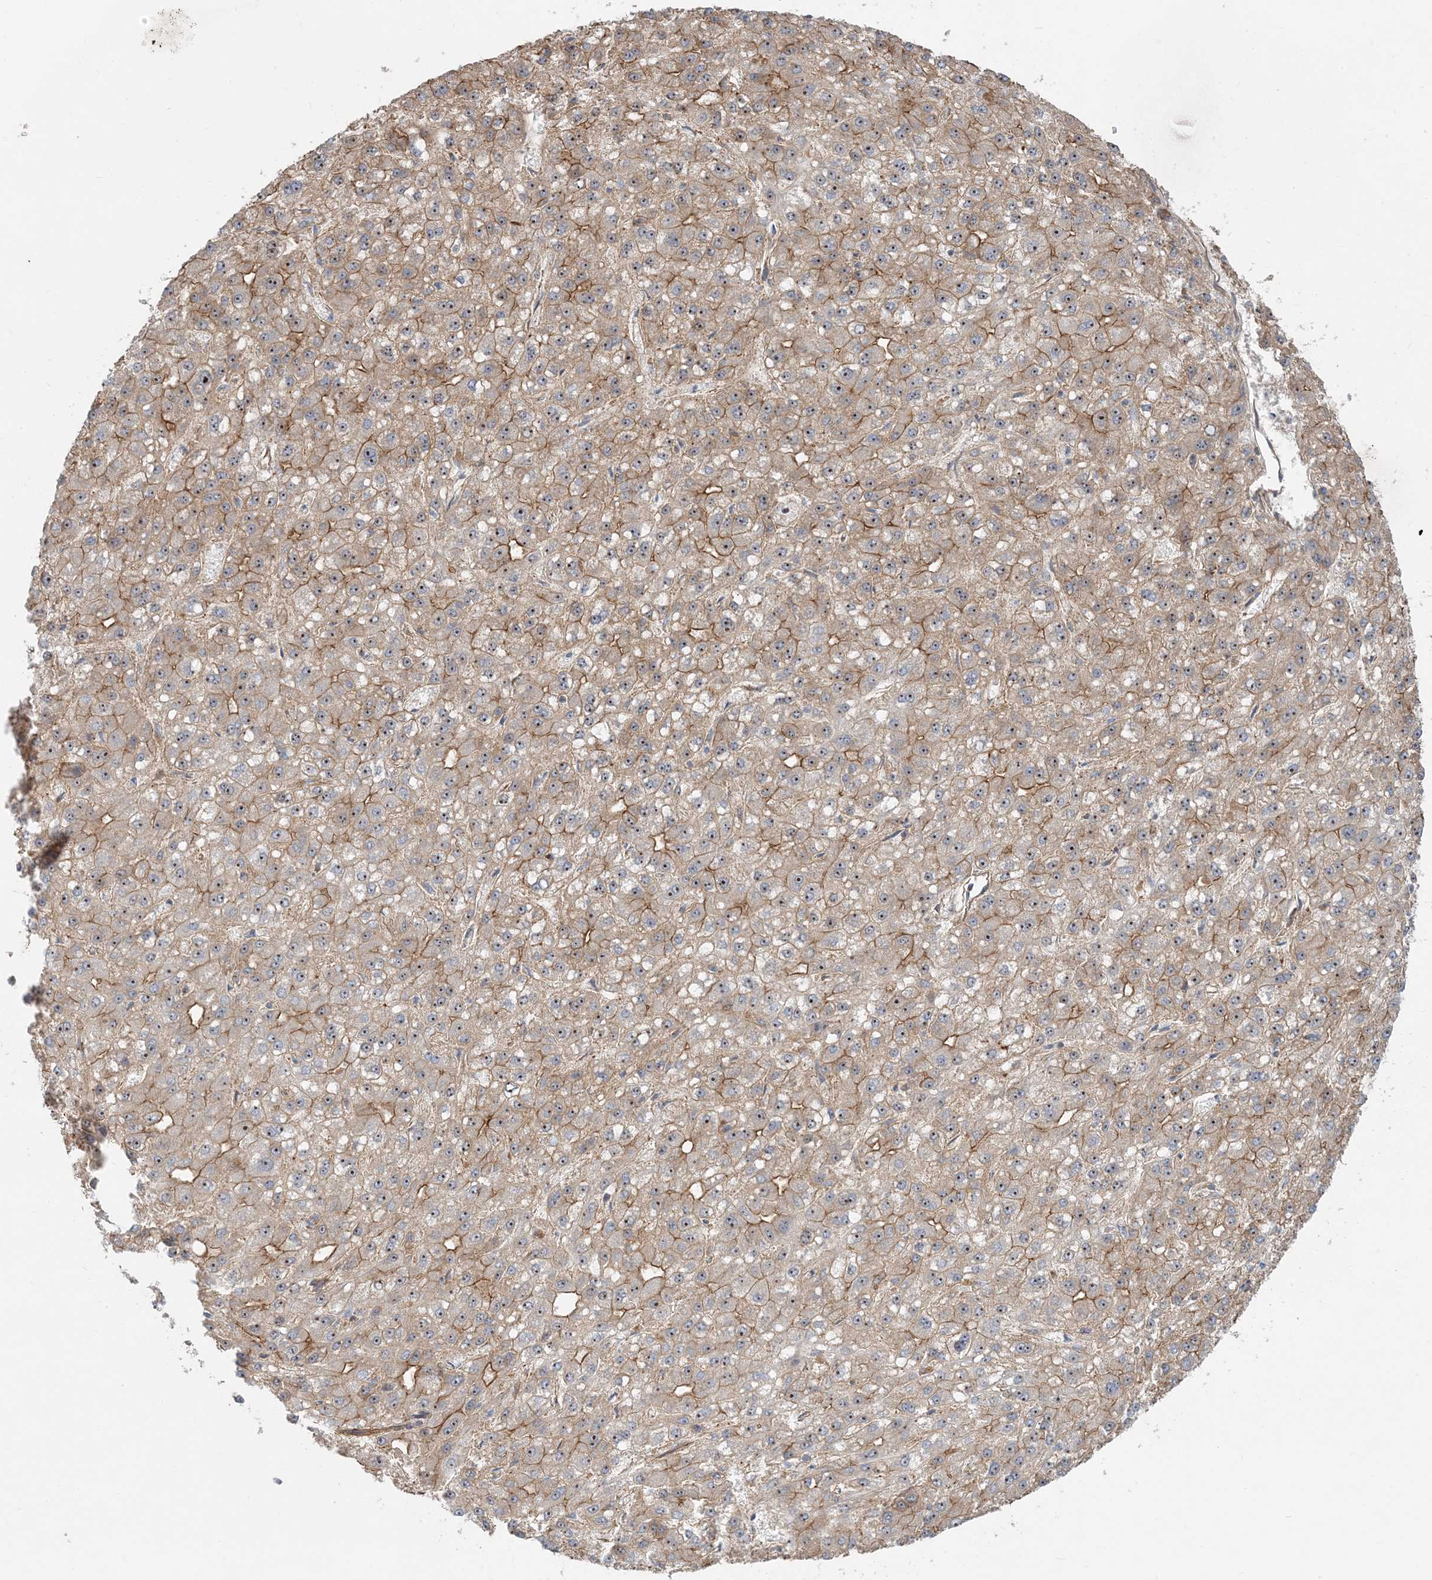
{"staining": {"intensity": "moderate", "quantity": ">75%", "location": "cytoplasmic/membranous,nuclear"}, "tissue": "liver cancer", "cell_type": "Tumor cells", "image_type": "cancer", "snomed": [{"axis": "morphology", "description": "Carcinoma, Hepatocellular, NOS"}, {"axis": "topography", "description": "Liver"}], "caption": "There is medium levels of moderate cytoplasmic/membranous and nuclear staining in tumor cells of liver cancer (hepatocellular carcinoma), as demonstrated by immunohistochemical staining (brown color).", "gene": "MYL5", "patient": {"sex": "male", "age": 67}}